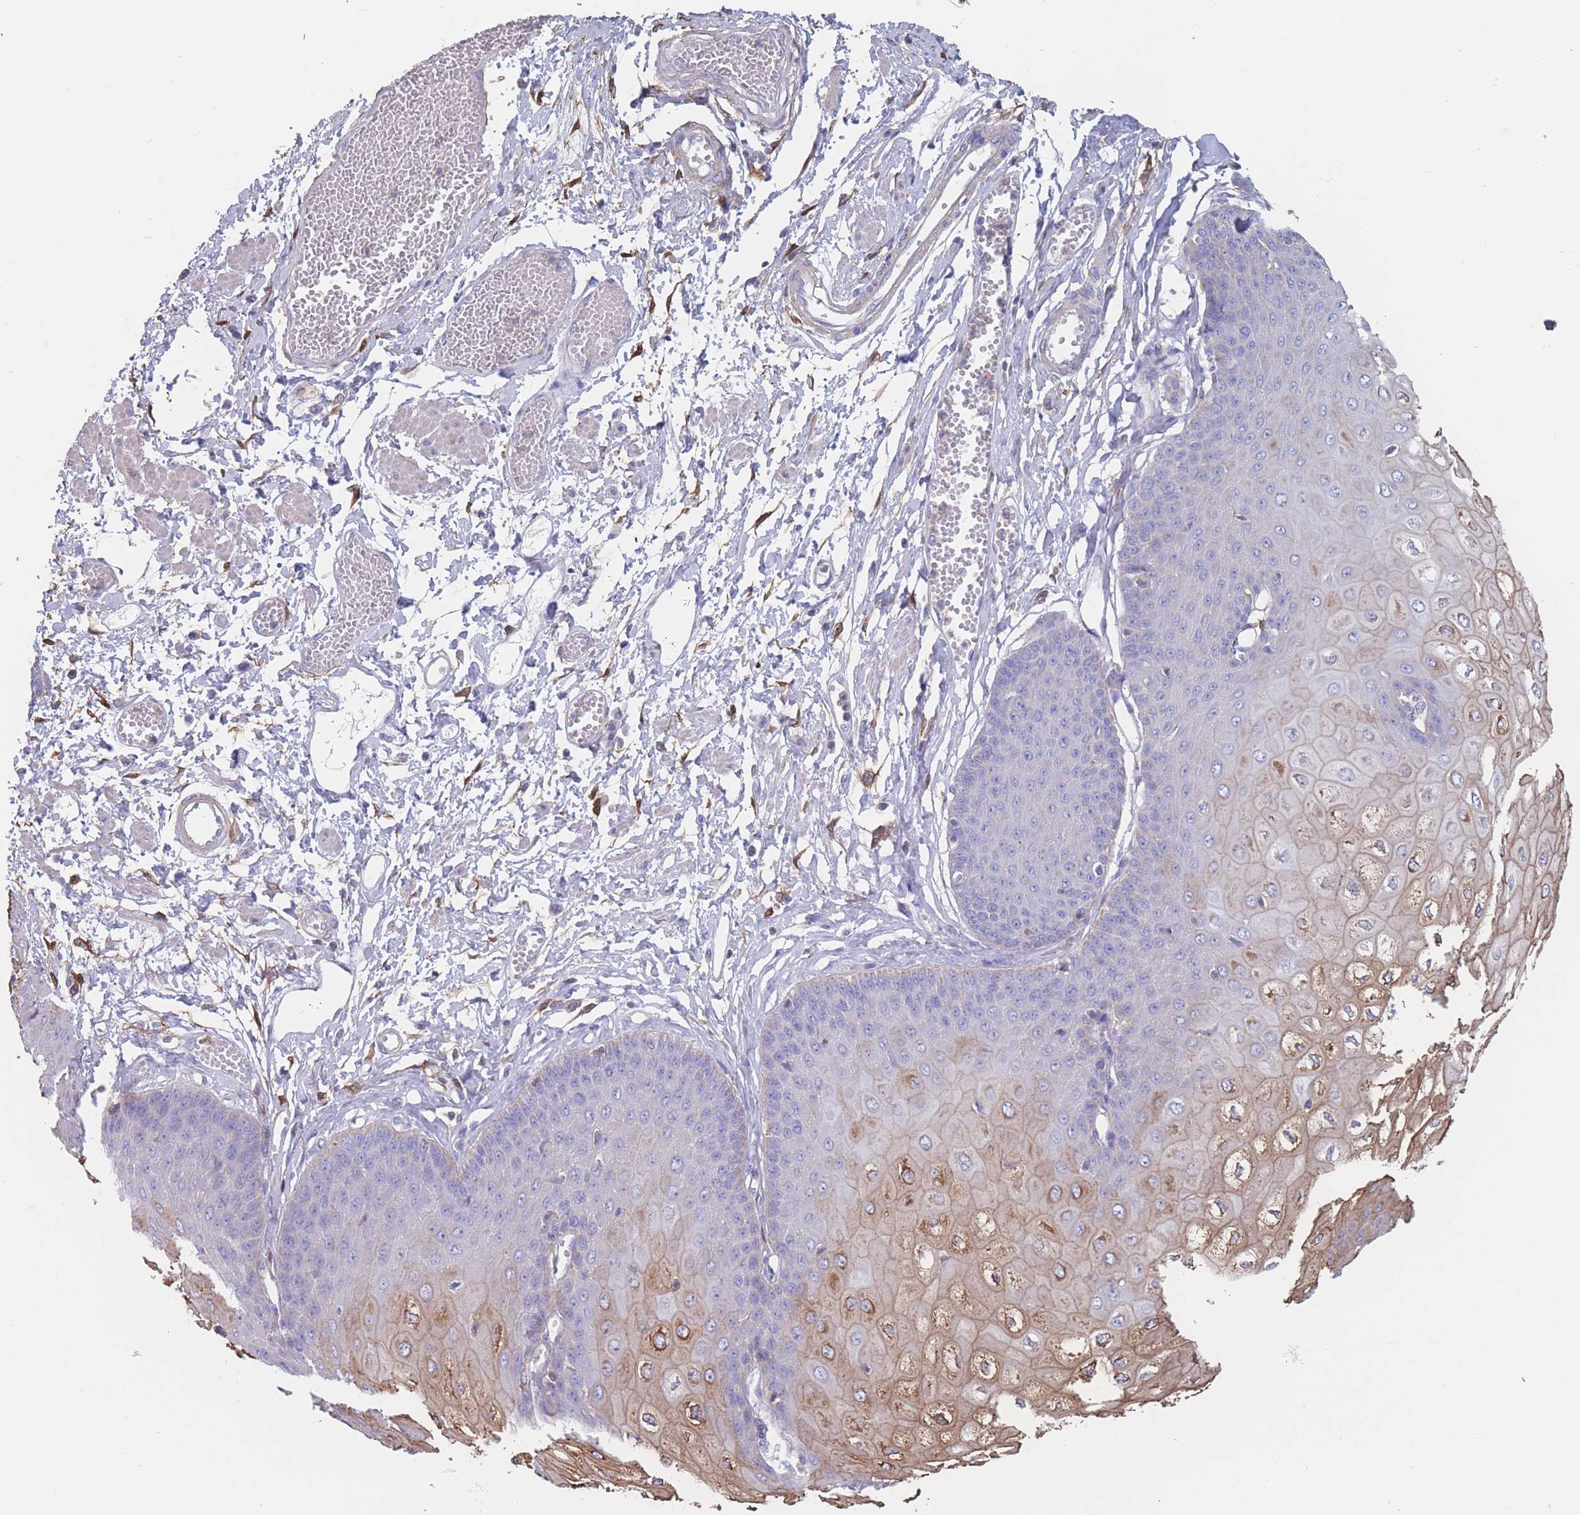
{"staining": {"intensity": "moderate", "quantity": "25%-75%", "location": "cytoplasmic/membranous"}, "tissue": "esophagus", "cell_type": "Squamous epithelial cells", "image_type": "normal", "snomed": [{"axis": "morphology", "description": "Normal tissue, NOS"}, {"axis": "topography", "description": "Esophagus"}], "caption": "Immunohistochemistry histopathology image of unremarkable esophagus: esophagus stained using immunohistochemistry exhibits medium levels of moderate protein expression localized specifically in the cytoplasmic/membranous of squamous epithelial cells, appearing as a cytoplasmic/membranous brown color.", "gene": "ADH1A", "patient": {"sex": "male", "age": 60}}